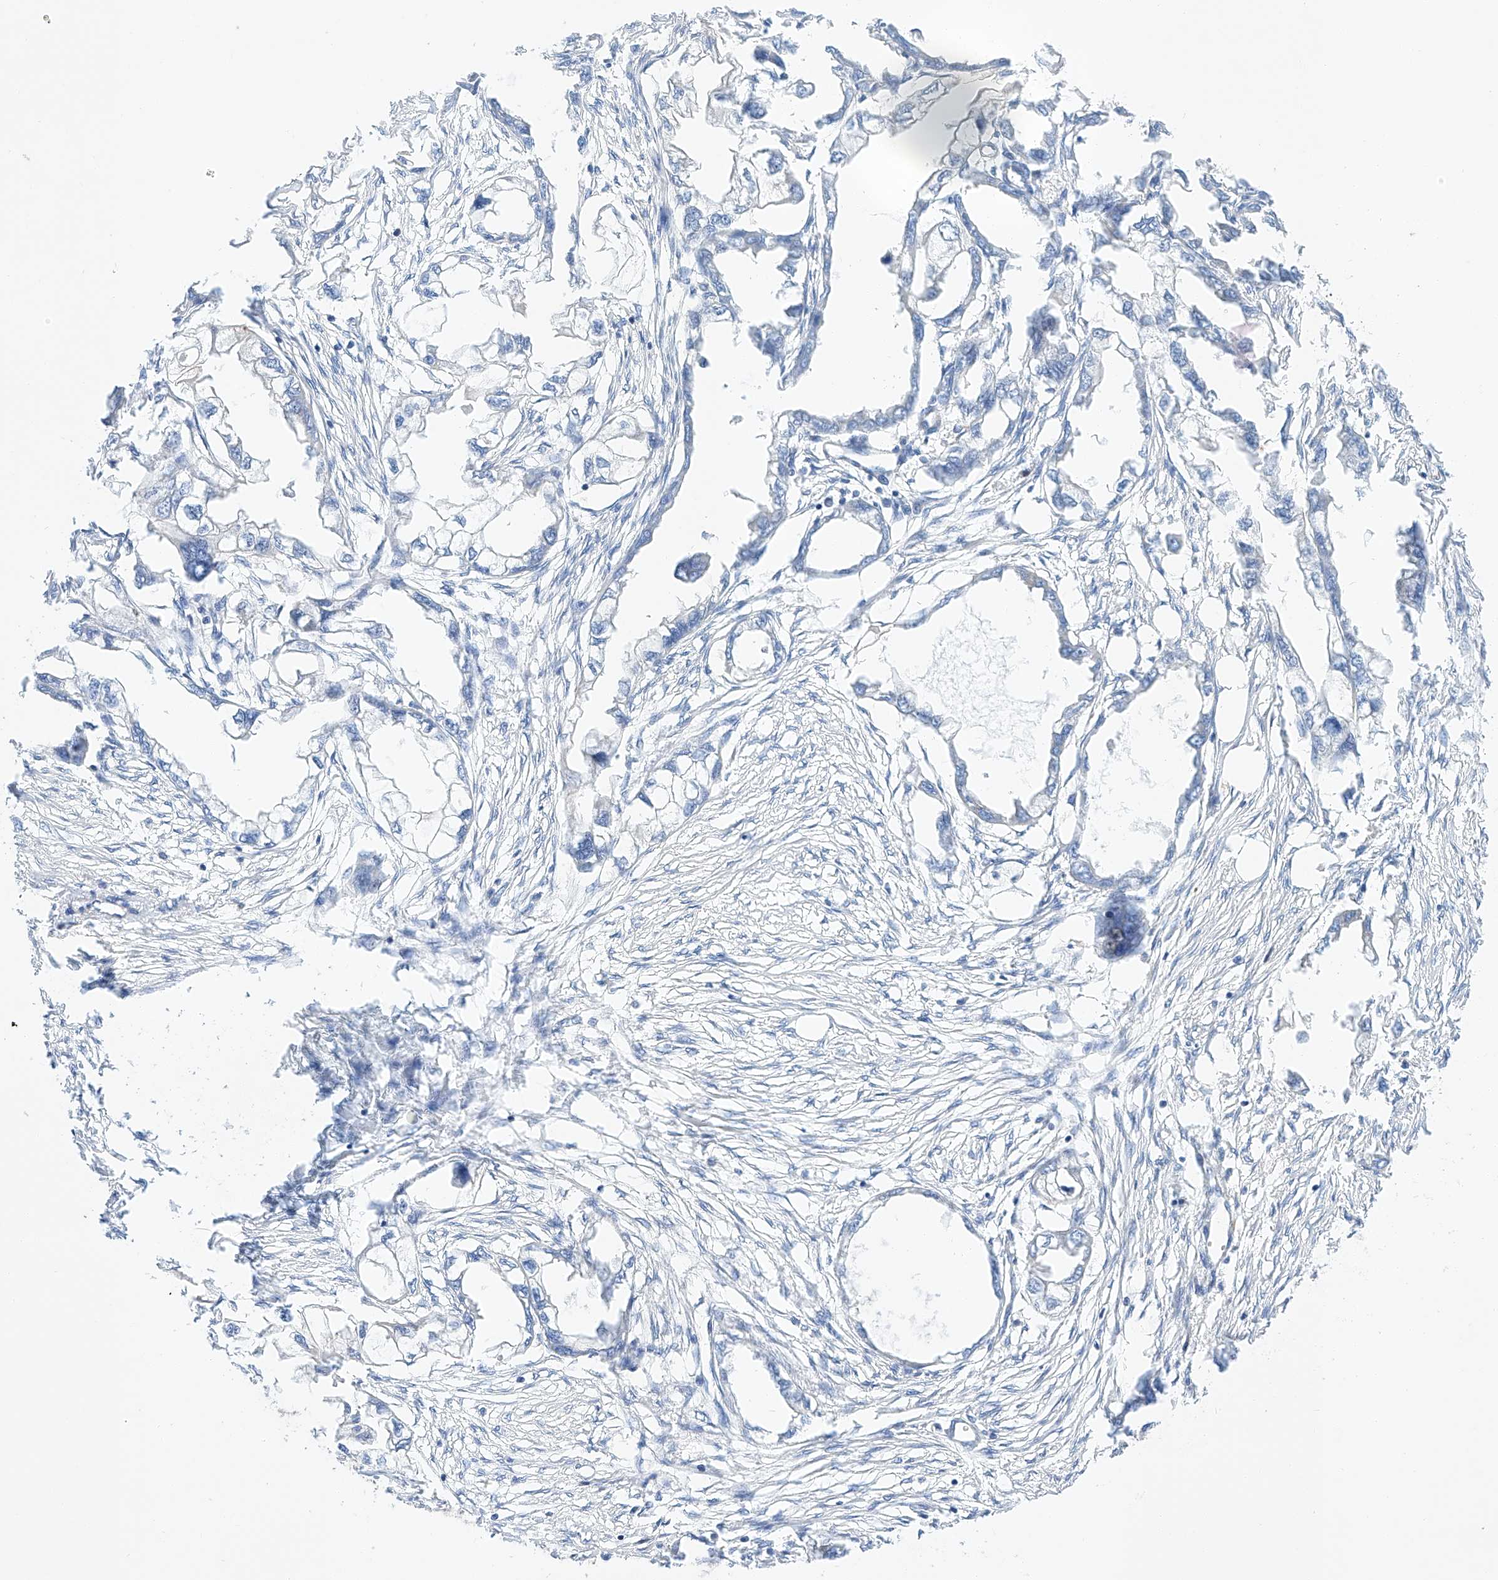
{"staining": {"intensity": "negative", "quantity": "none", "location": "none"}, "tissue": "endometrial cancer", "cell_type": "Tumor cells", "image_type": "cancer", "snomed": [{"axis": "morphology", "description": "Adenocarcinoma, NOS"}, {"axis": "morphology", "description": "Adenocarcinoma, metastatic, NOS"}, {"axis": "topography", "description": "Adipose tissue"}, {"axis": "topography", "description": "Endometrium"}], "caption": "A micrograph of human endometrial cancer (adenocarcinoma) is negative for staining in tumor cells.", "gene": "C6orf118", "patient": {"sex": "female", "age": 67}}